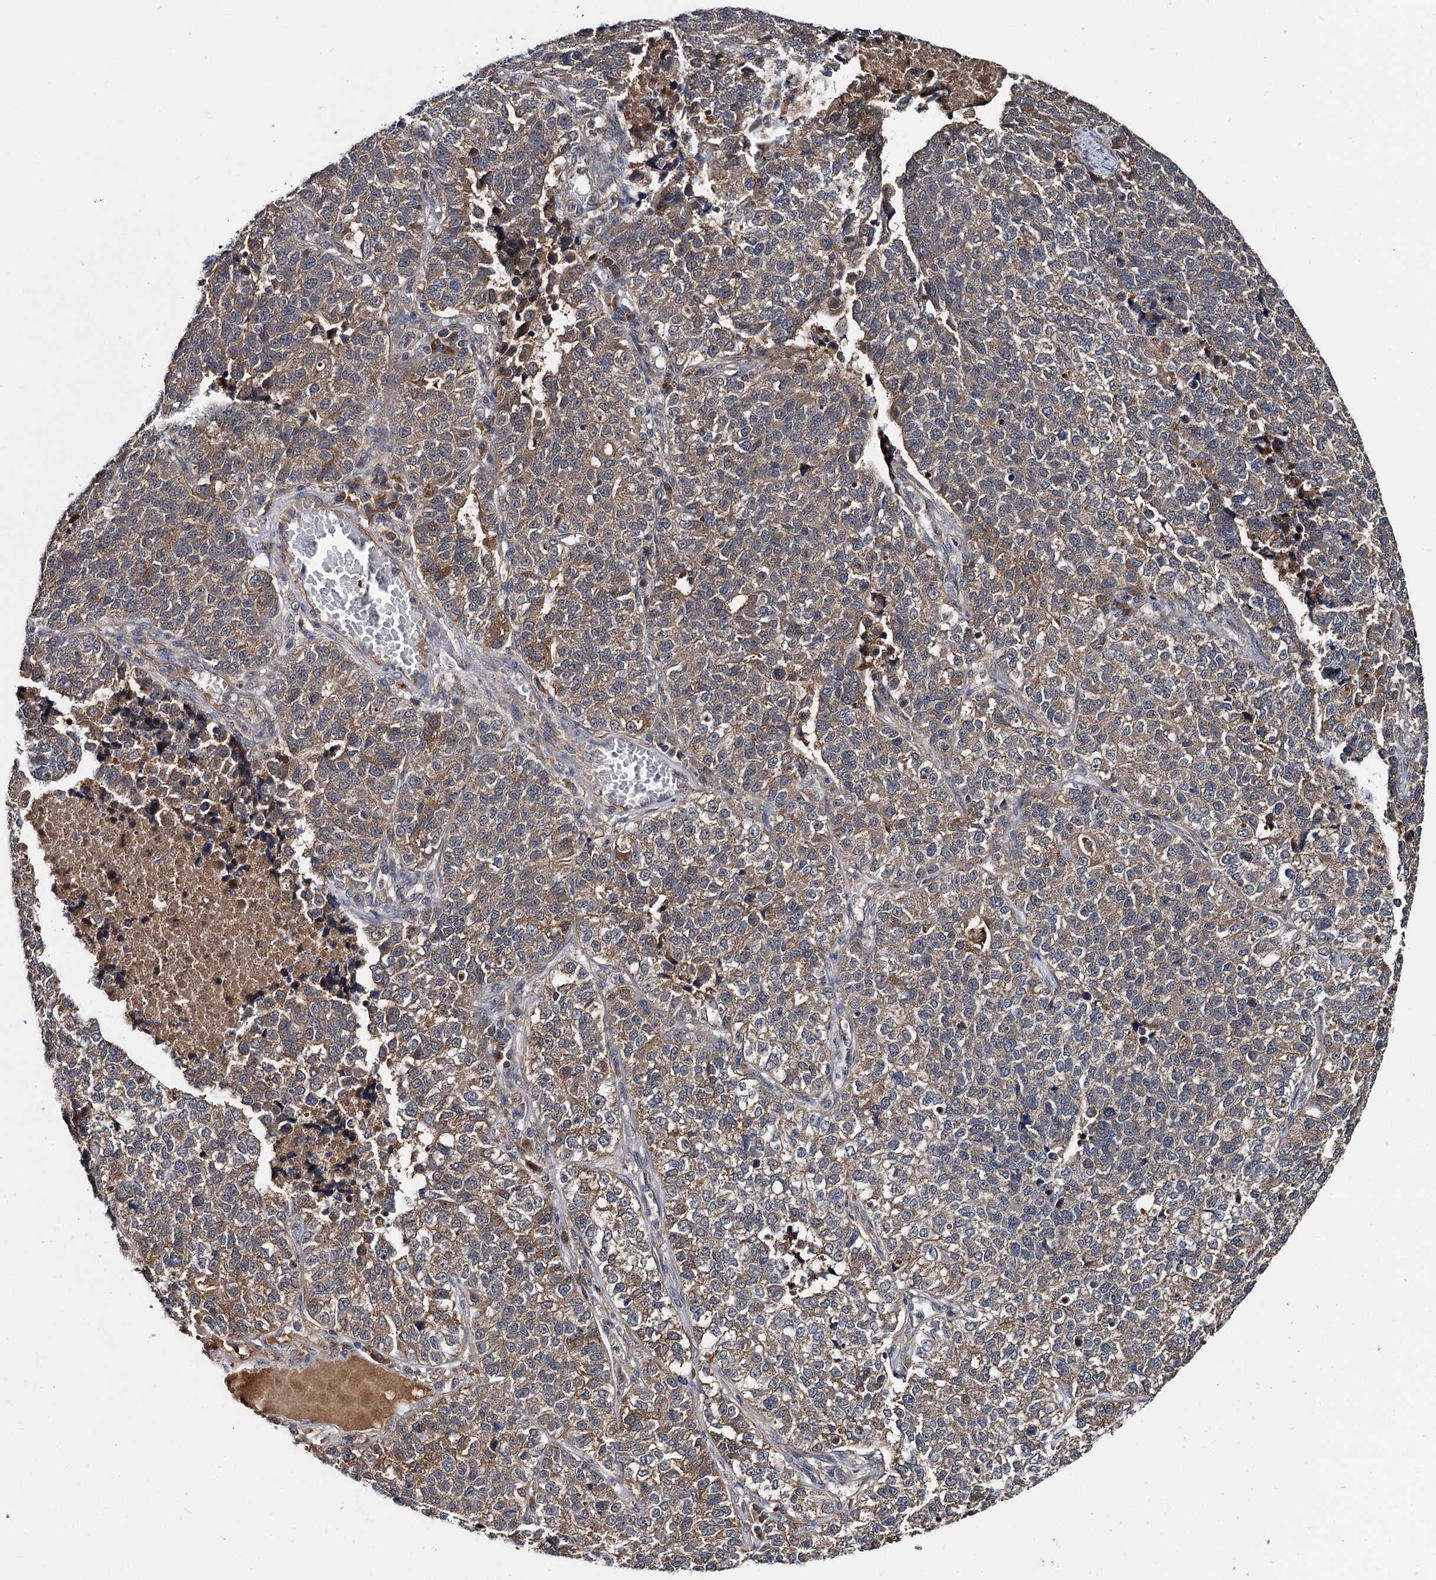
{"staining": {"intensity": "moderate", "quantity": "25%-75%", "location": "cytoplasmic/membranous"}, "tissue": "lung cancer", "cell_type": "Tumor cells", "image_type": "cancer", "snomed": [{"axis": "morphology", "description": "Adenocarcinoma, NOS"}, {"axis": "topography", "description": "Lung"}], "caption": "Immunohistochemical staining of human adenocarcinoma (lung) reveals moderate cytoplasmic/membranous protein positivity in about 25%-75% of tumor cells.", "gene": "TEX9", "patient": {"sex": "male", "age": 49}}